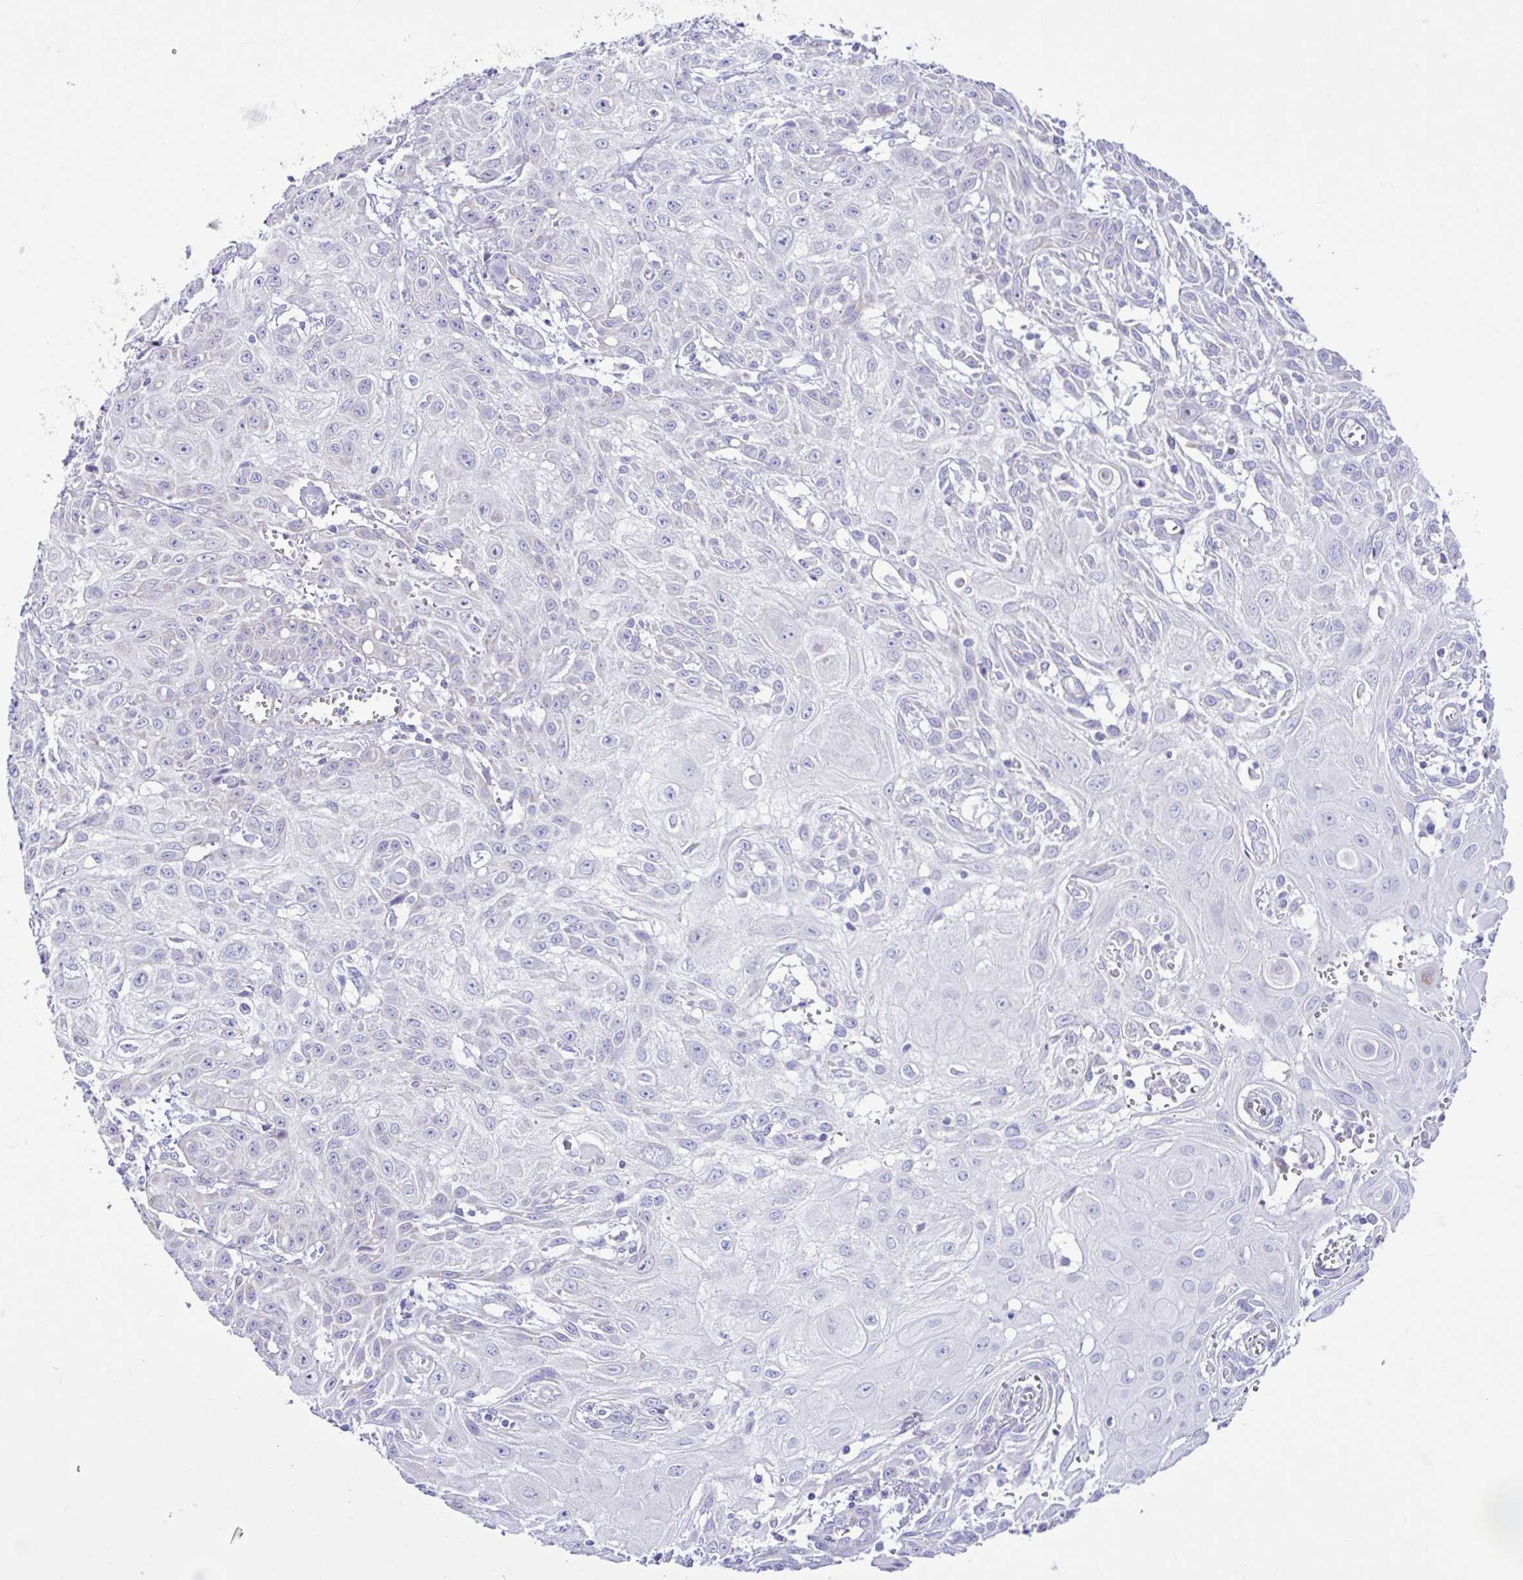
{"staining": {"intensity": "negative", "quantity": "none", "location": "none"}, "tissue": "skin cancer", "cell_type": "Tumor cells", "image_type": "cancer", "snomed": [{"axis": "morphology", "description": "Squamous cell carcinoma, NOS"}, {"axis": "topography", "description": "Skin"}, {"axis": "topography", "description": "Vulva"}], "caption": "An image of skin squamous cell carcinoma stained for a protein shows no brown staining in tumor cells.", "gene": "NDUFS2", "patient": {"sex": "female", "age": 71}}